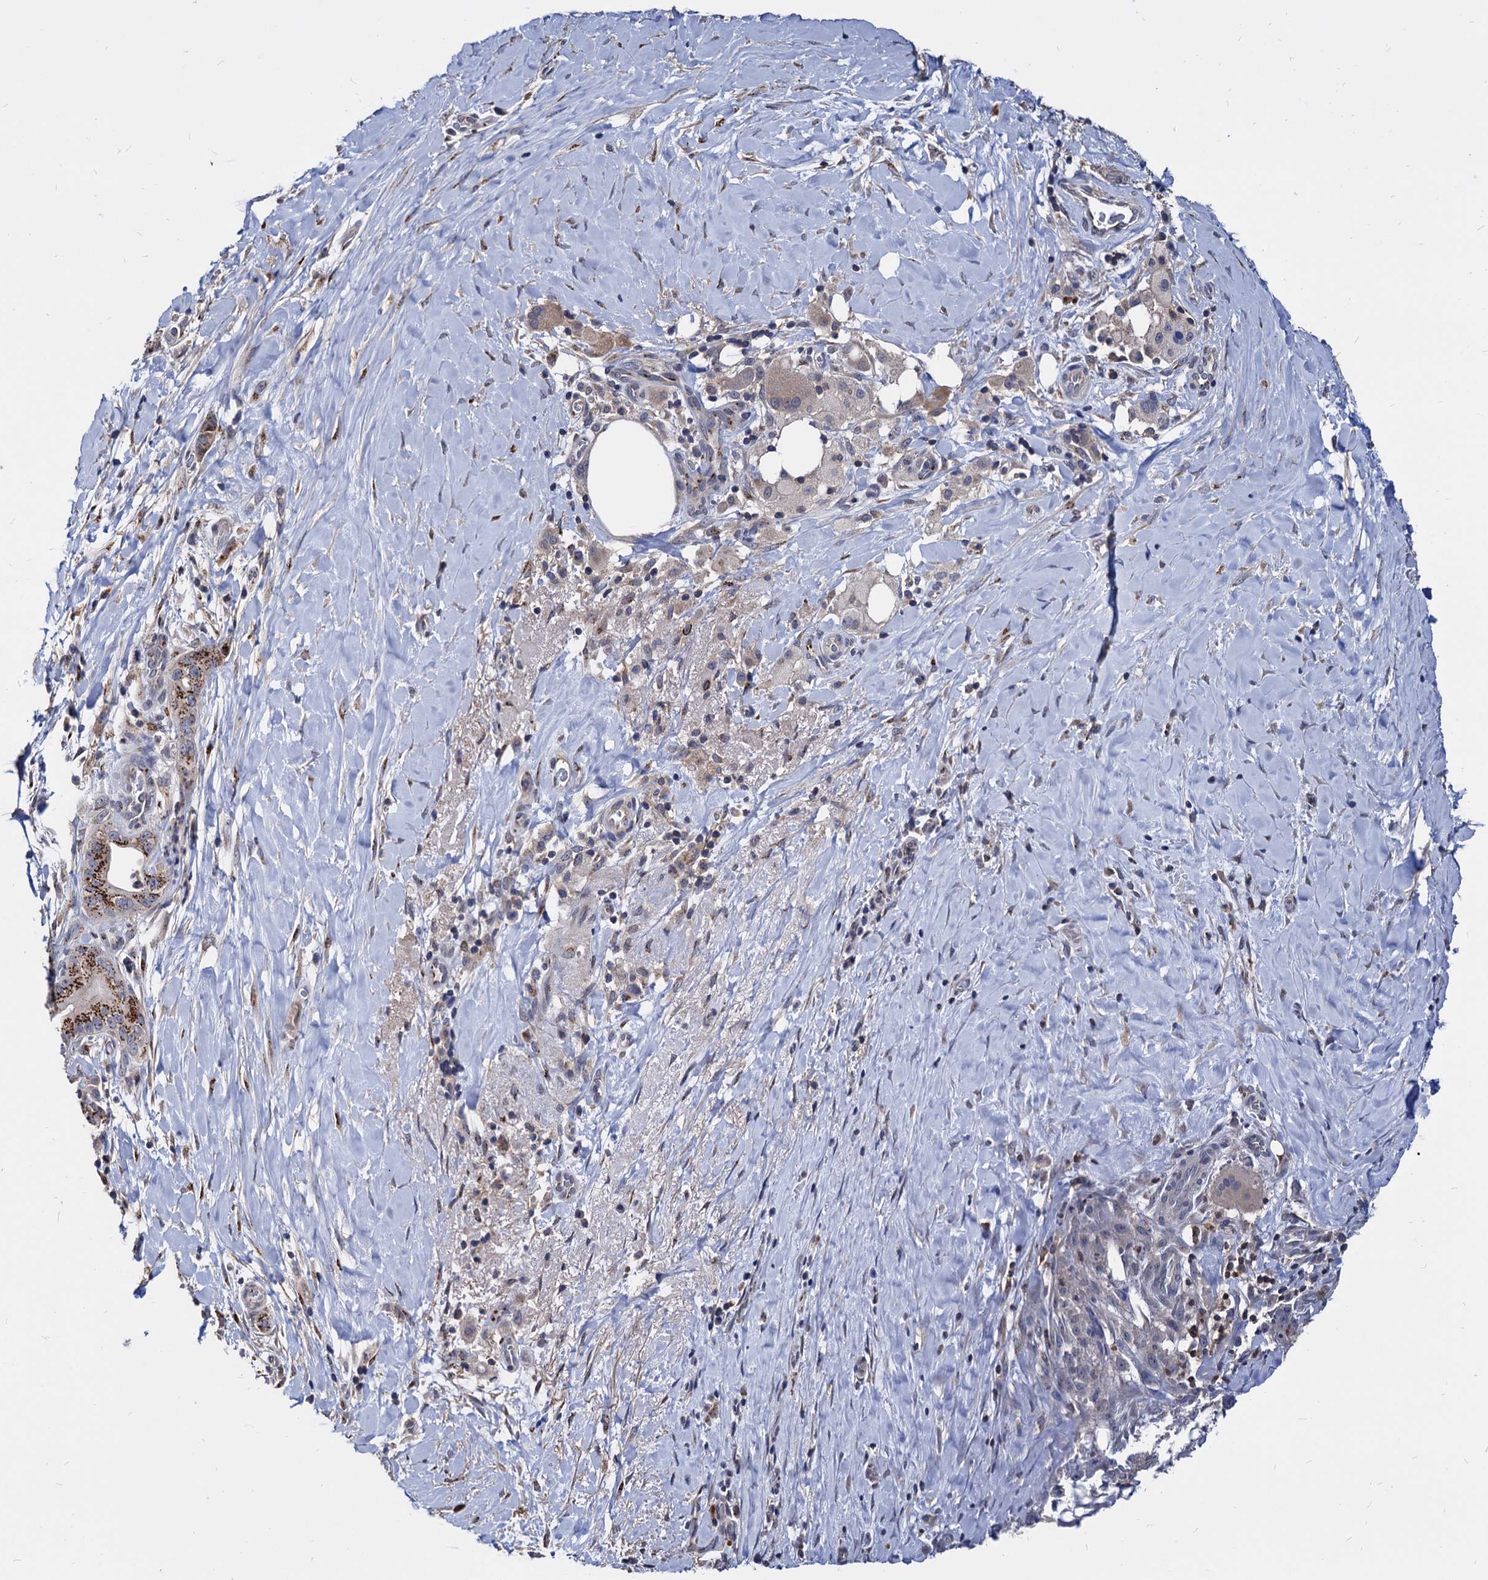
{"staining": {"intensity": "moderate", "quantity": "<25%", "location": "cytoplasmic/membranous"}, "tissue": "pancreatic cancer", "cell_type": "Tumor cells", "image_type": "cancer", "snomed": [{"axis": "morphology", "description": "Adenocarcinoma, NOS"}, {"axis": "topography", "description": "Pancreas"}], "caption": "A low amount of moderate cytoplasmic/membranous positivity is present in approximately <25% of tumor cells in pancreatic cancer (adenocarcinoma) tissue.", "gene": "ESD", "patient": {"sex": "male", "age": 58}}